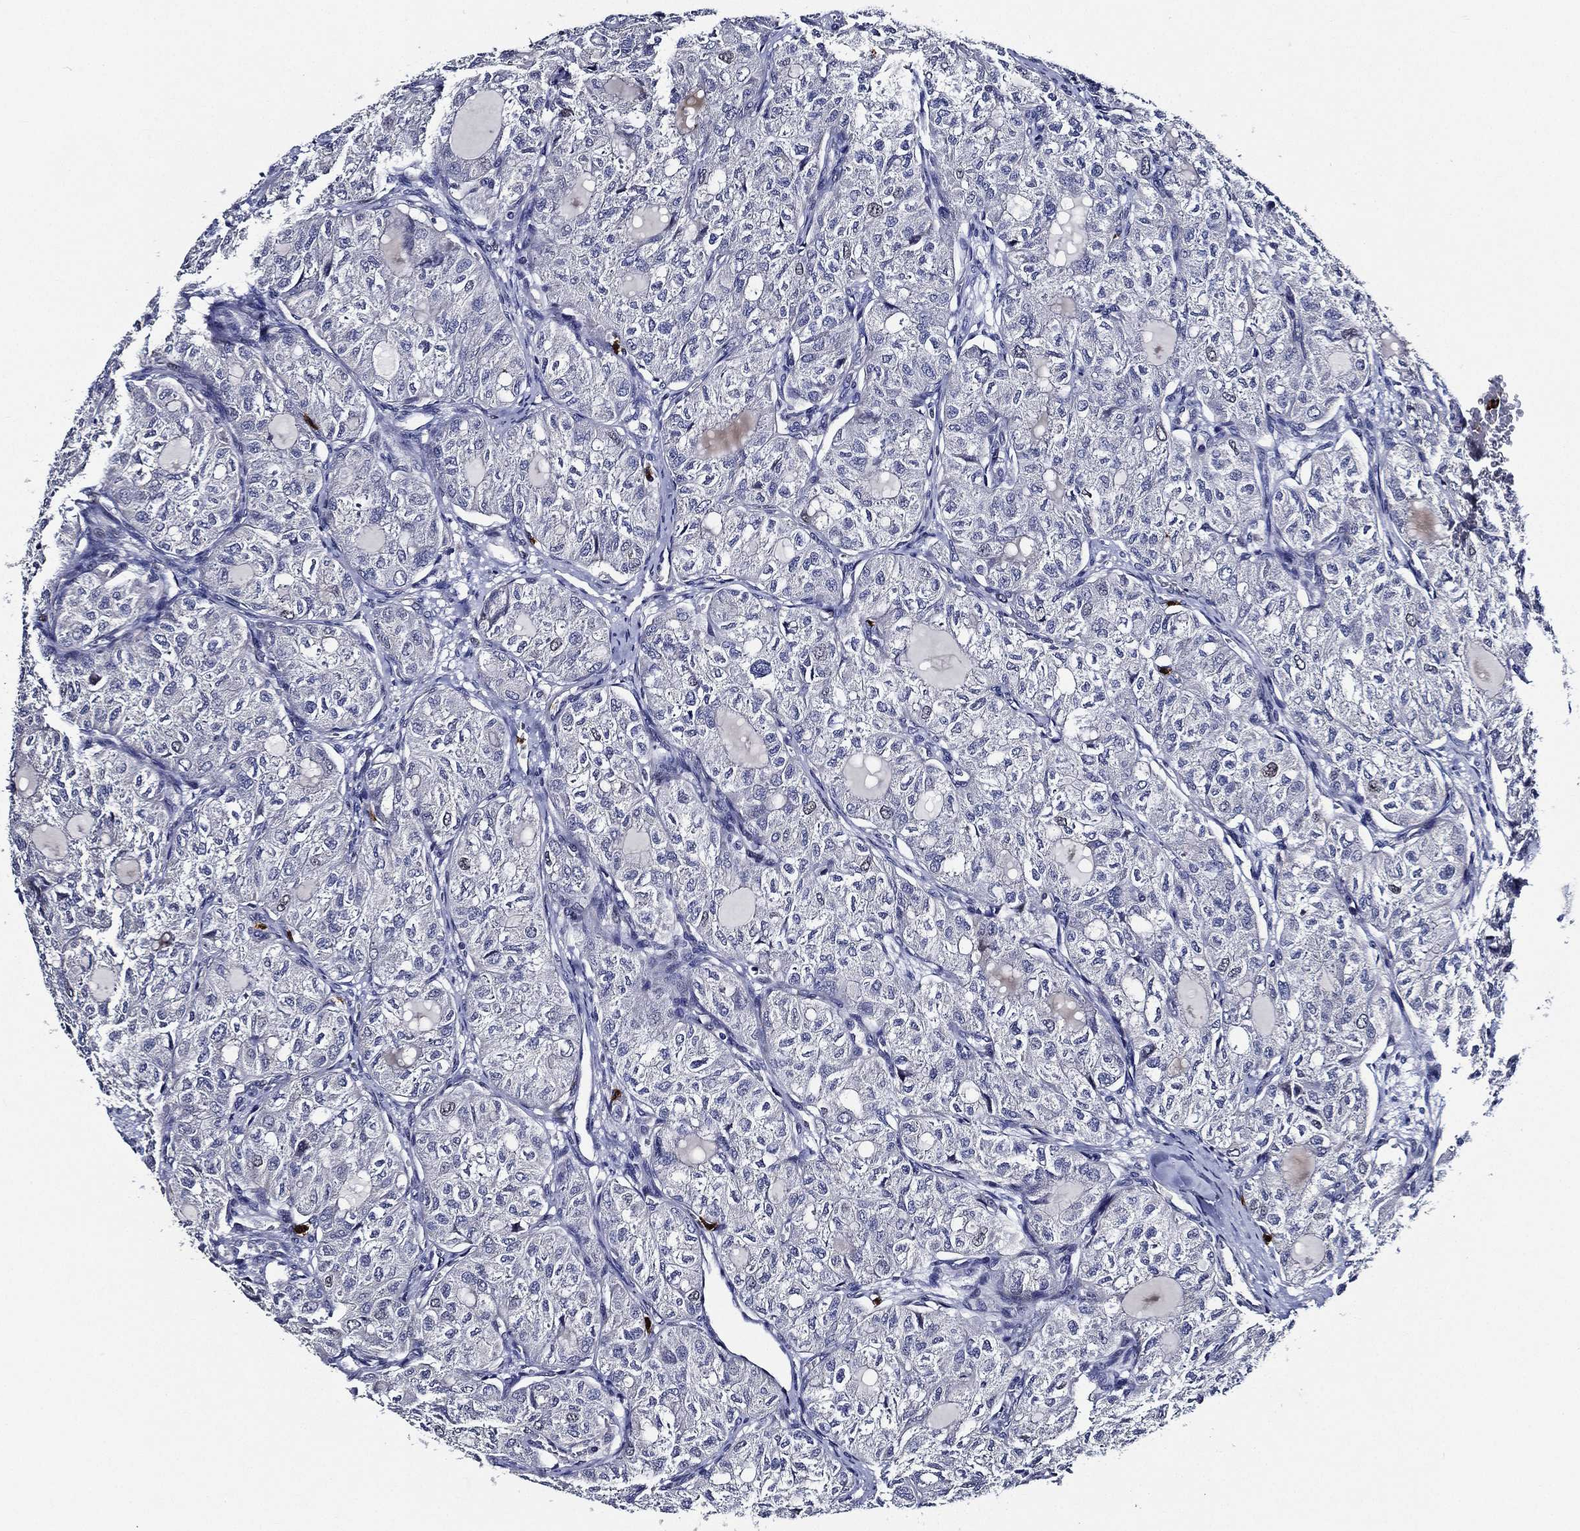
{"staining": {"intensity": "negative", "quantity": "none", "location": "none"}, "tissue": "thyroid cancer", "cell_type": "Tumor cells", "image_type": "cancer", "snomed": [{"axis": "morphology", "description": "Follicular adenoma carcinoma, NOS"}, {"axis": "topography", "description": "Thyroid gland"}], "caption": "There is no significant positivity in tumor cells of thyroid cancer (follicular adenoma carcinoma).", "gene": "KIF20B", "patient": {"sex": "male", "age": 75}}